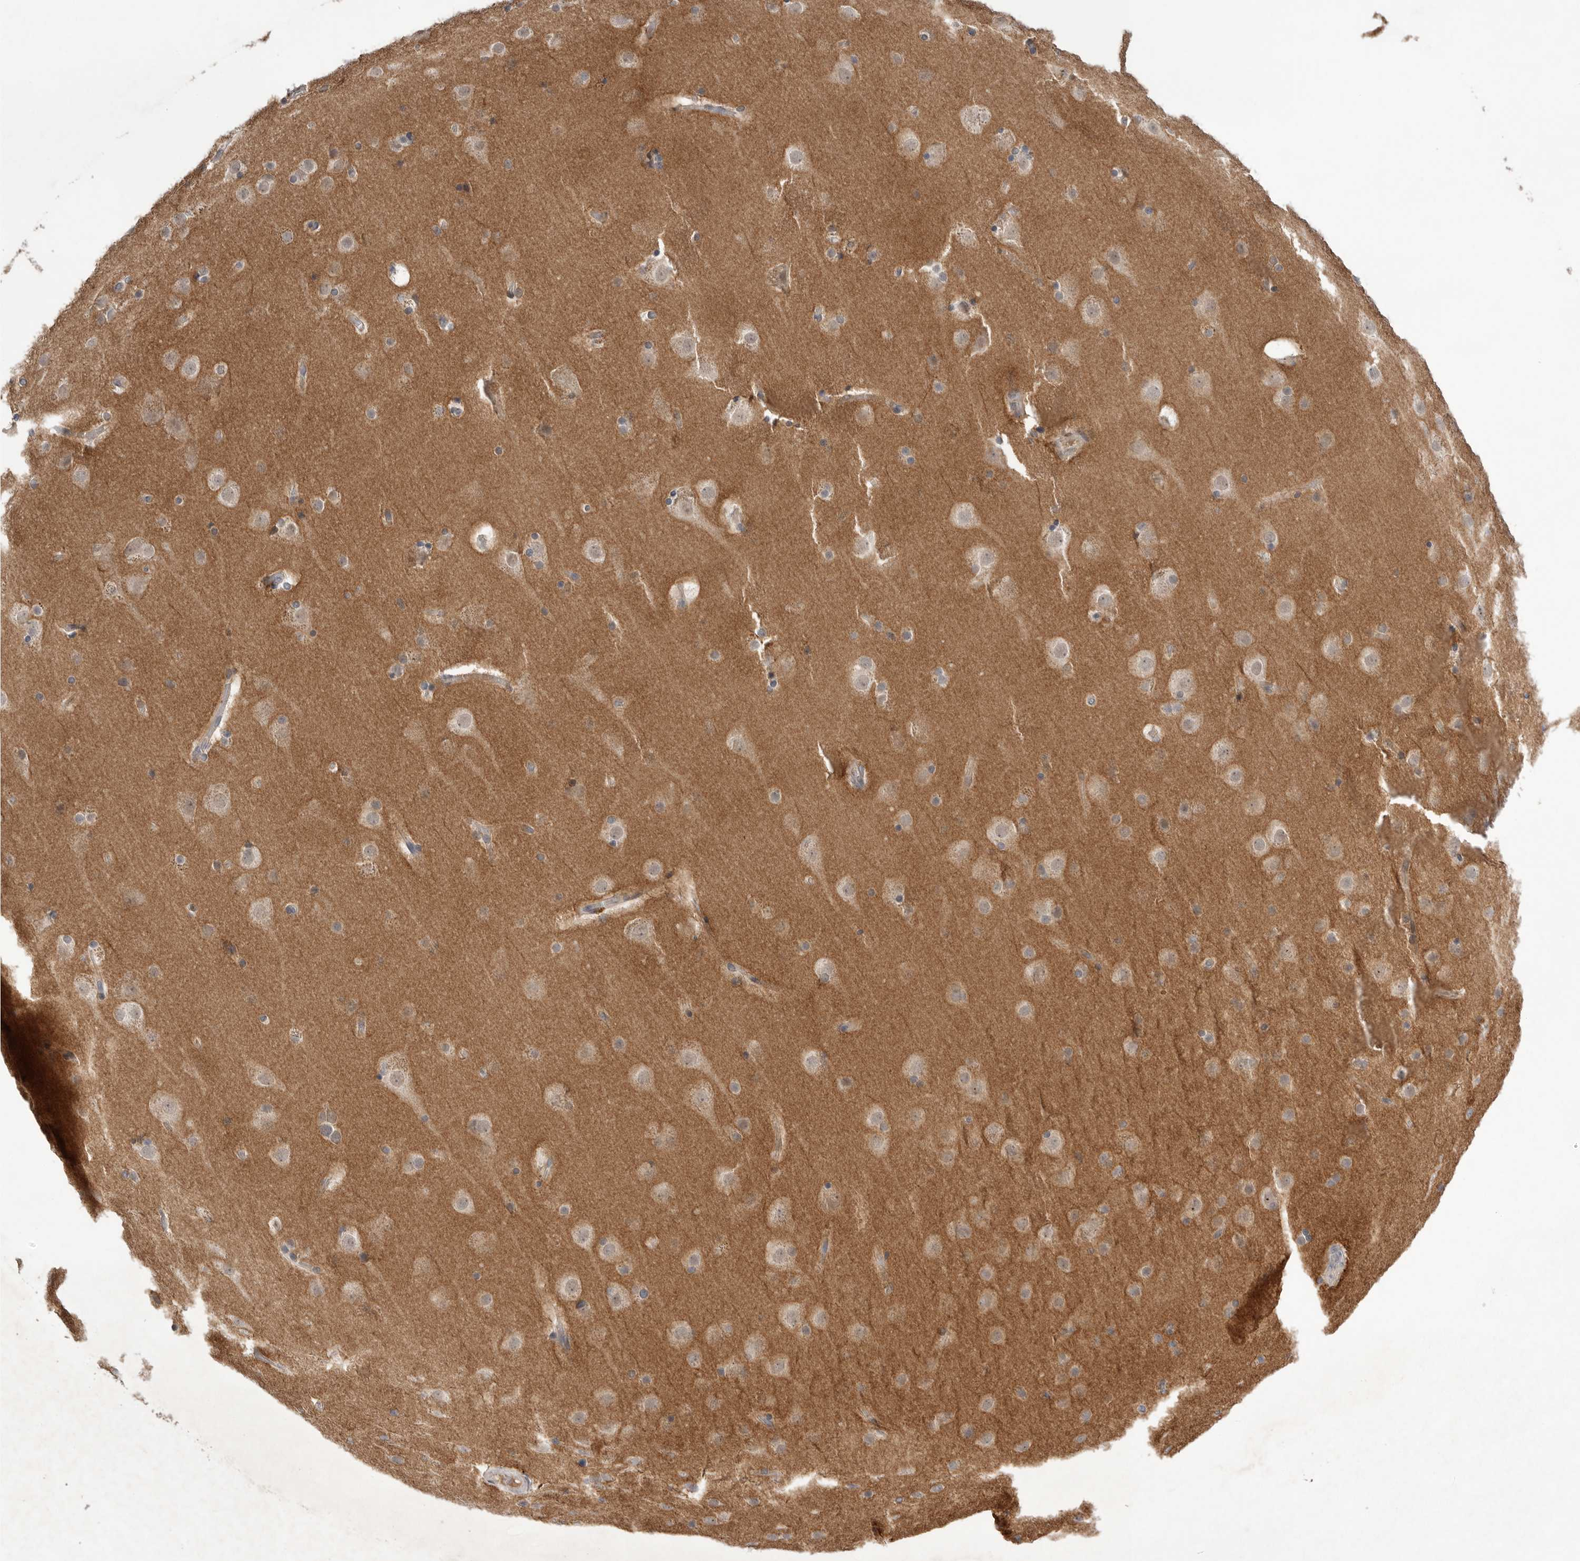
{"staining": {"intensity": "negative", "quantity": "none", "location": "none"}, "tissue": "cerebral cortex", "cell_type": "Endothelial cells", "image_type": "normal", "snomed": [{"axis": "morphology", "description": "Normal tissue, NOS"}, {"axis": "topography", "description": "Cerebral cortex"}], "caption": "Endothelial cells show no significant protein positivity in unremarkable cerebral cortex. (DAB immunohistochemistry with hematoxylin counter stain).", "gene": "NRCAM", "patient": {"sex": "male", "age": 57}}